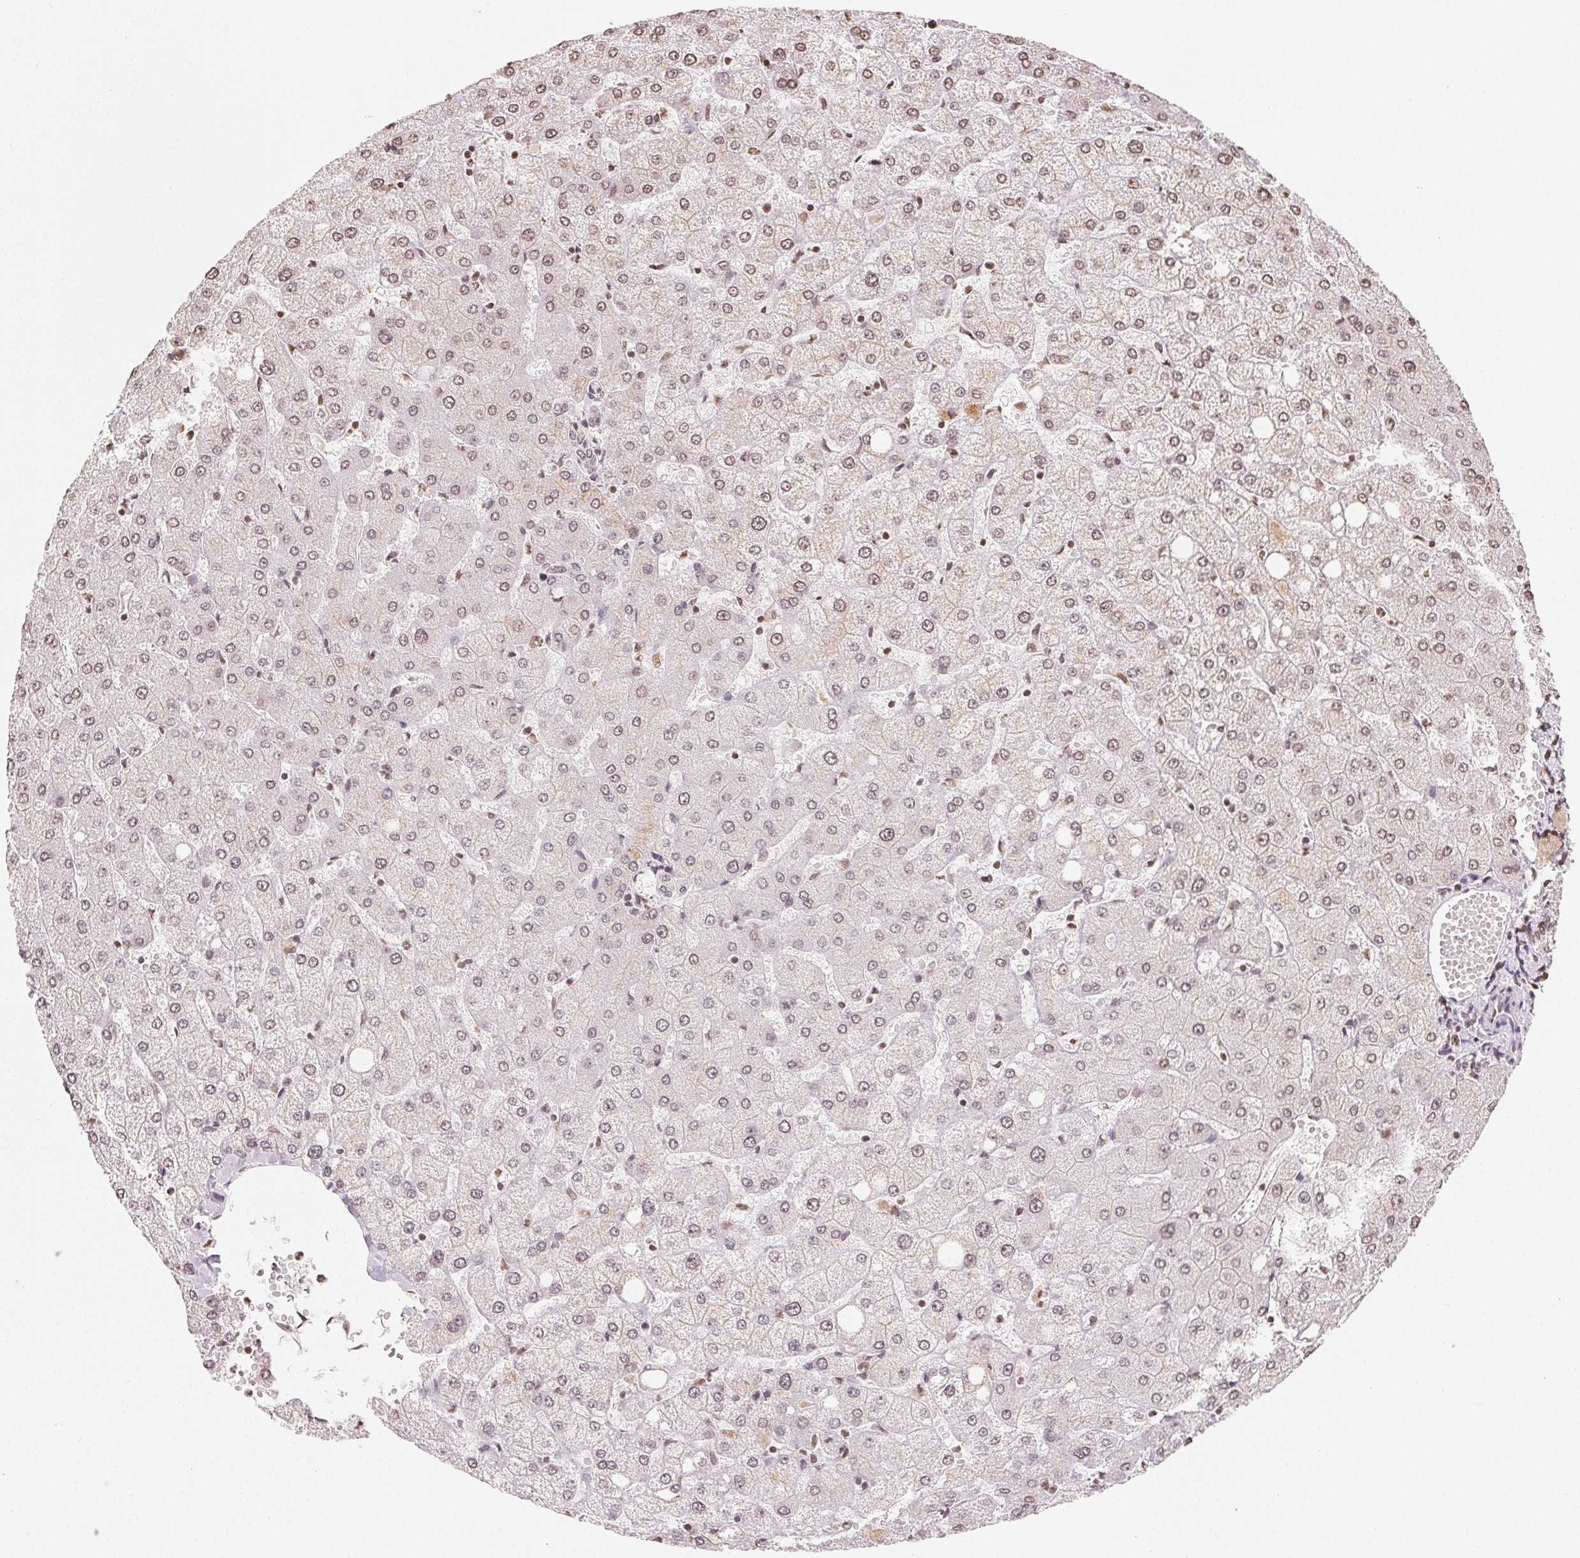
{"staining": {"intensity": "weak", "quantity": "<25%", "location": "nuclear"}, "tissue": "liver", "cell_type": "Cholangiocytes", "image_type": "normal", "snomed": [{"axis": "morphology", "description": "Normal tissue, NOS"}, {"axis": "topography", "description": "Liver"}], "caption": "Immunohistochemistry of unremarkable human liver demonstrates no positivity in cholangiocytes. (Brightfield microscopy of DAB immunohistochemistry at high magnification).", "gene": "TBP", "patient": {"sex": "female", "age": 54}}